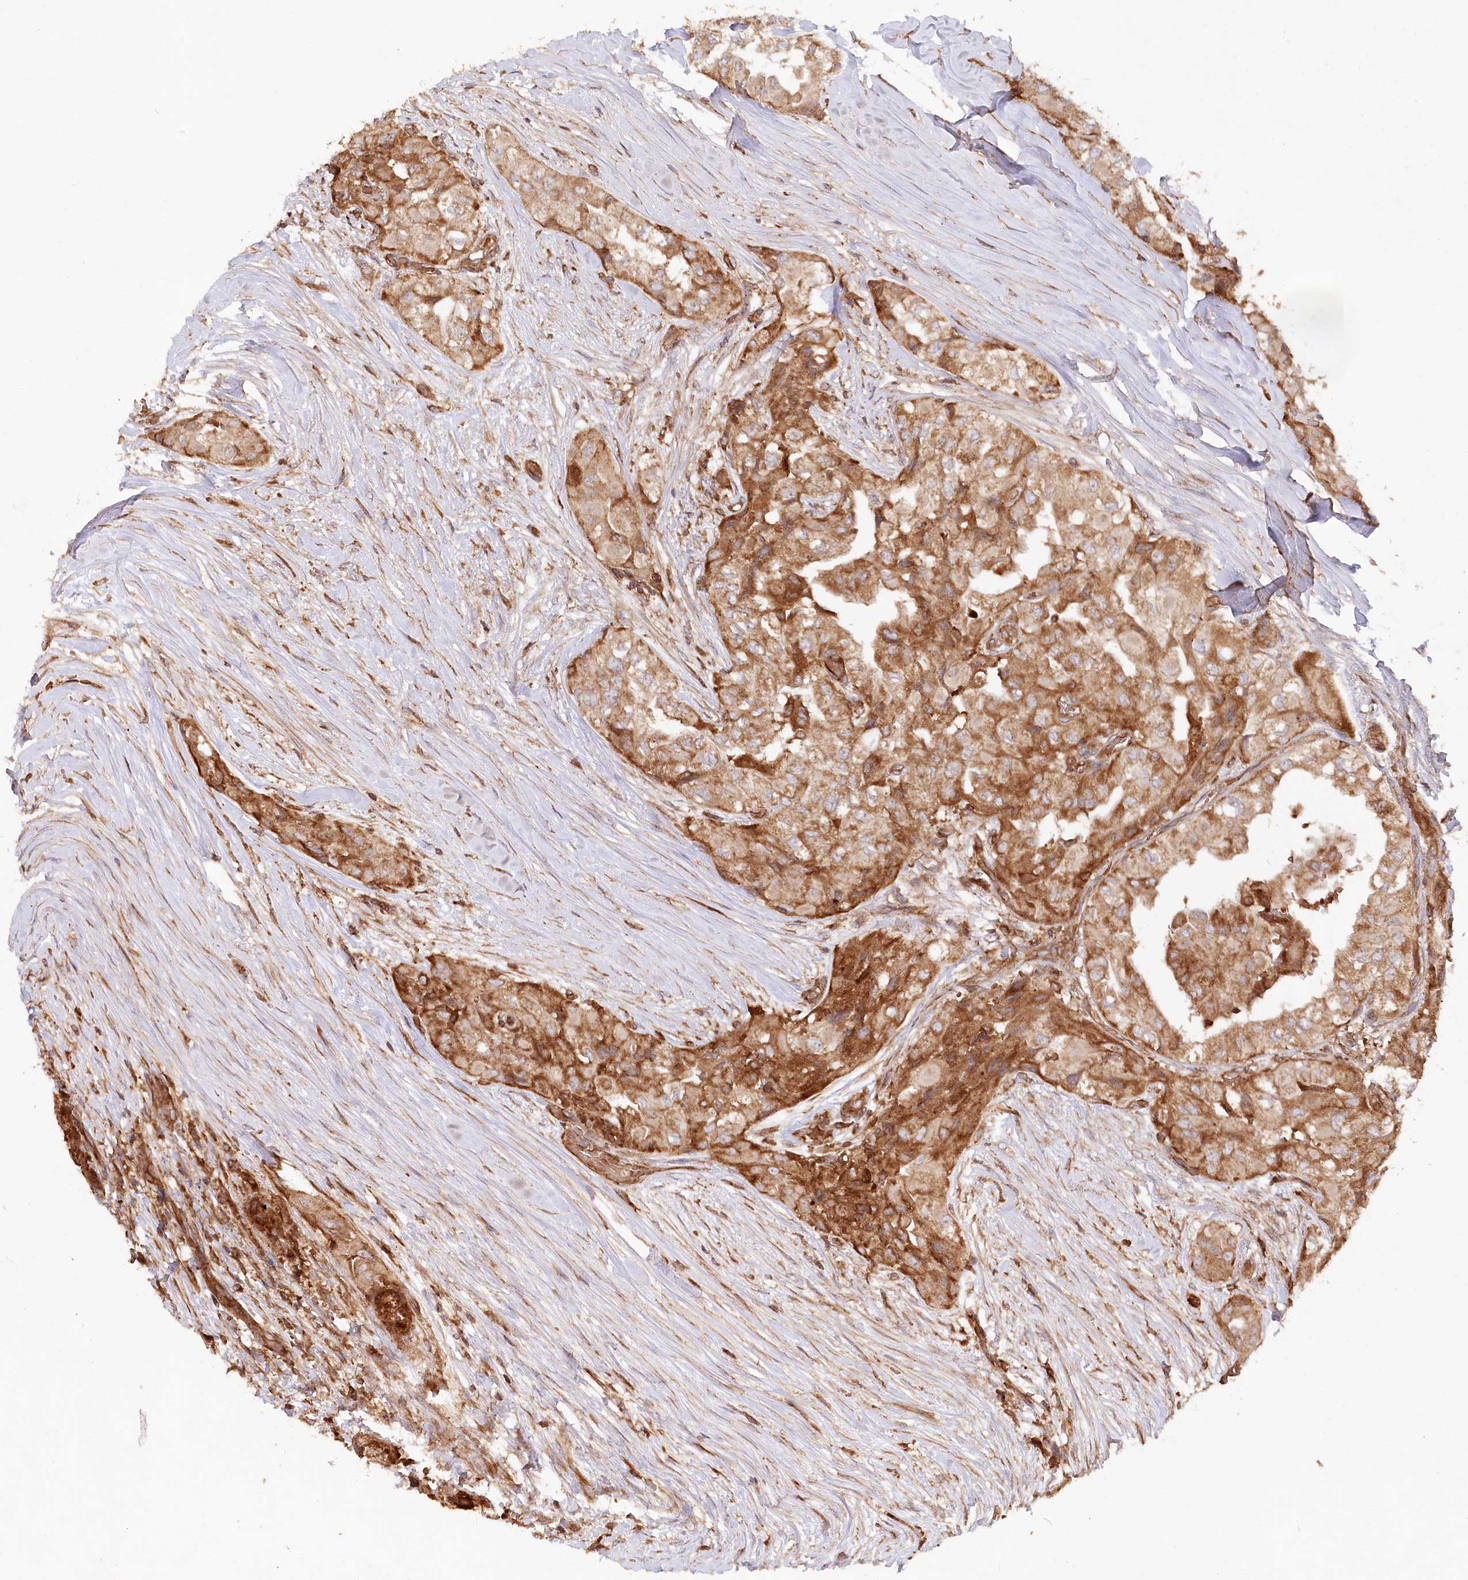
{"staining": {"intensity": "moderate", "quantity": ">75%", "location": "cytoplasmic/membranous"}, "tissue": "thyroid cancer", "cell_type": "Tumor cells", "image_type": "cancer", "snomed": [{"axis": "morphology", "description": "Papillary adenocarcinoma, NOS"}, {"axis": "topography", "description": "Thyroid gland"}], "caption": "A photomicrograph of thyroid papillary adenocarcinoma stained for a protein exhibits moderate cytoplasmic/membranous brown staining in tumor cells.", "gene": "PAIP2", "patient": {"sex": "female", "age": 59}}